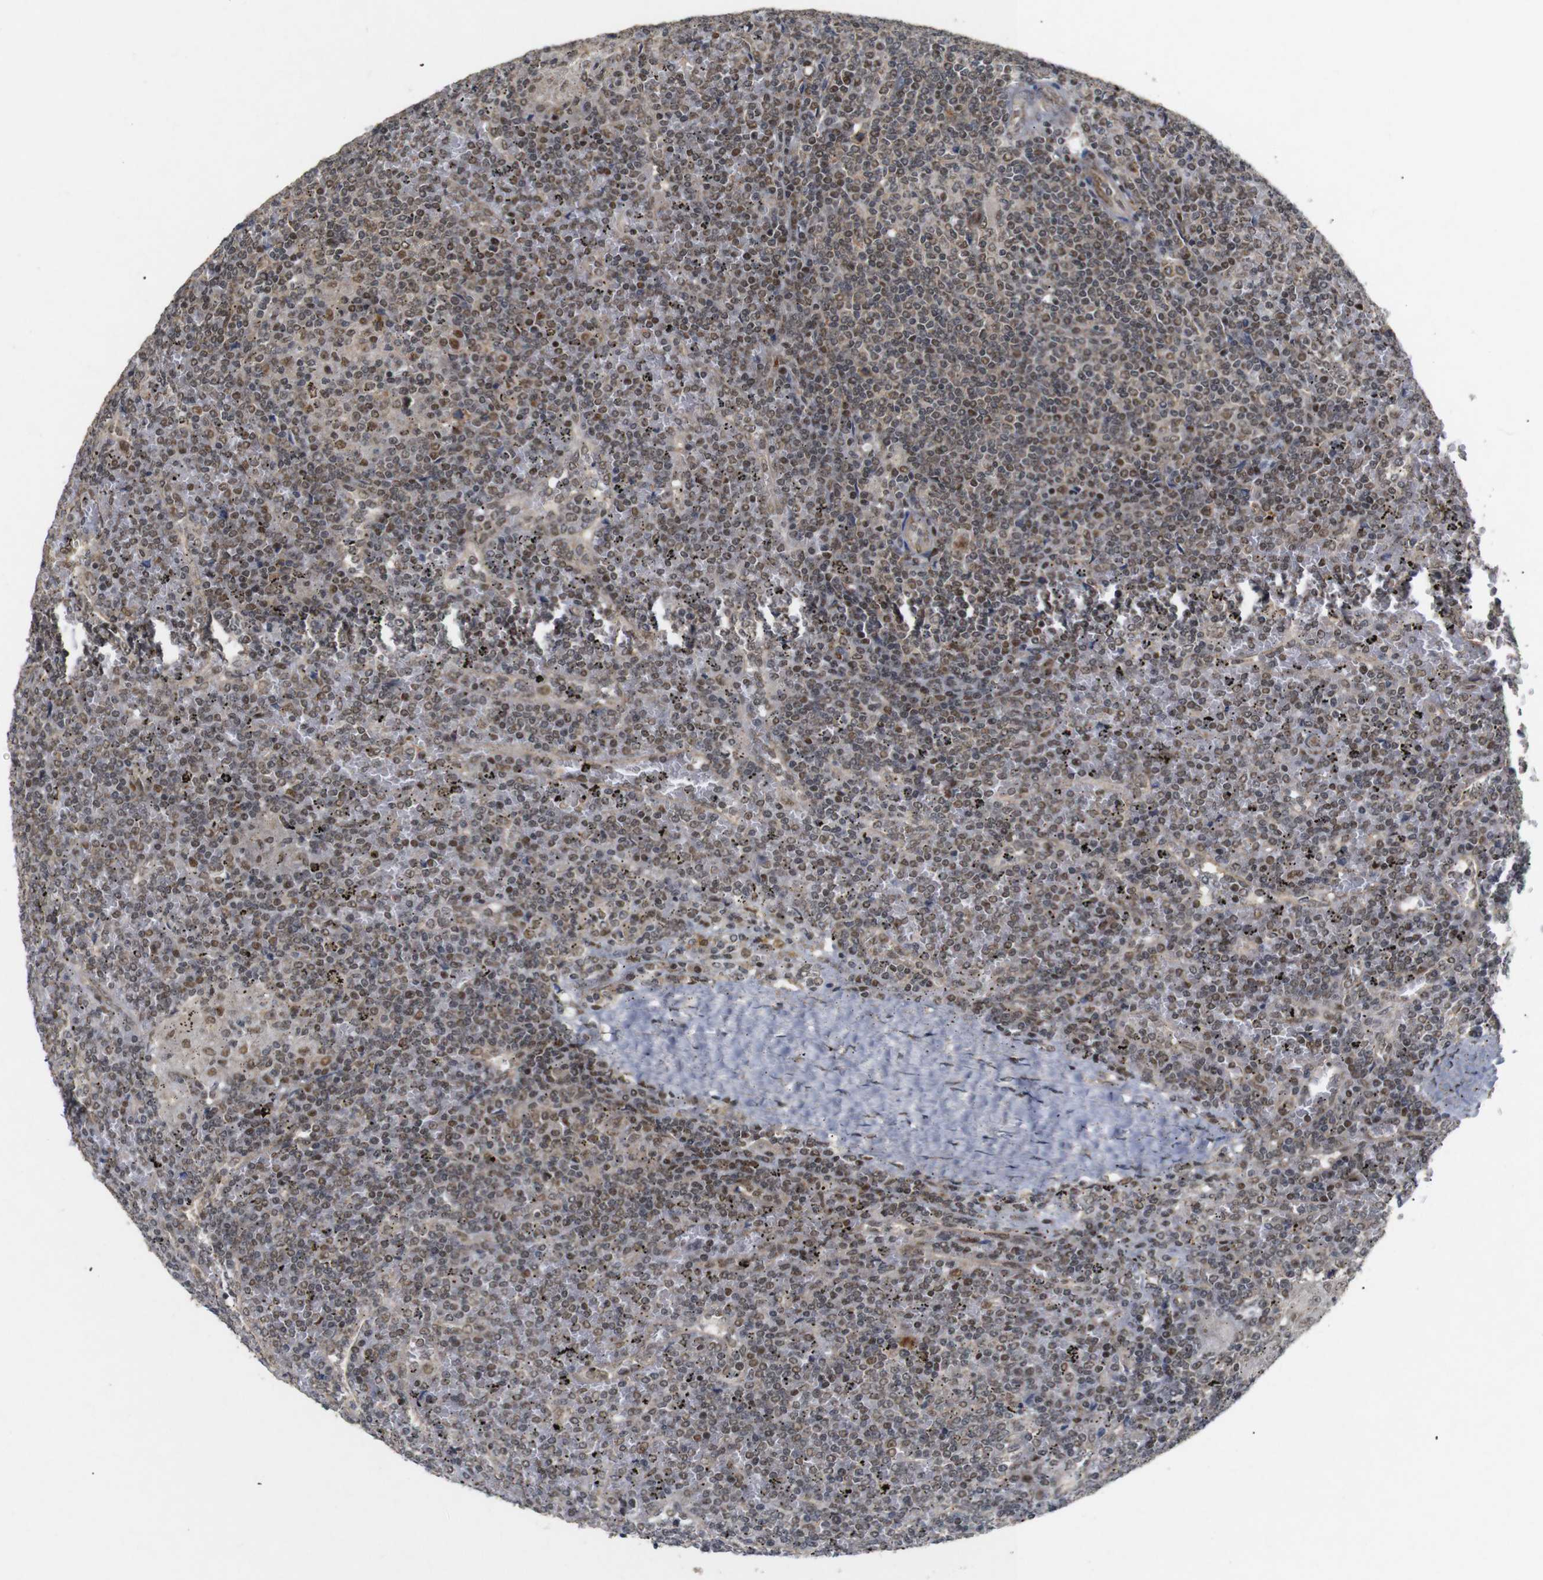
{"staining": {"intensity": "weak", "quantity": ">75%", "location": "cytoplasmic/membranous,nuclear"}, "tissue": "lymphoma", "cell_type": "Tumor cells", "image_type": "cancer", "snomed": [{"axis": "morphology", "description": "Malignant lymphoma, non-Hodgkin's type, Low grade"}, {"axis": "topography", "description": "Spleen"}], "caption": "There is low levels of weak cytoplasmic/membranous and nuclear staining in tumor cells of lymphoma, as demonstrated by immunohistochemical staining (brown color).", "gene": "PYM1", "patient": {"sex": "female", "age": 19}}